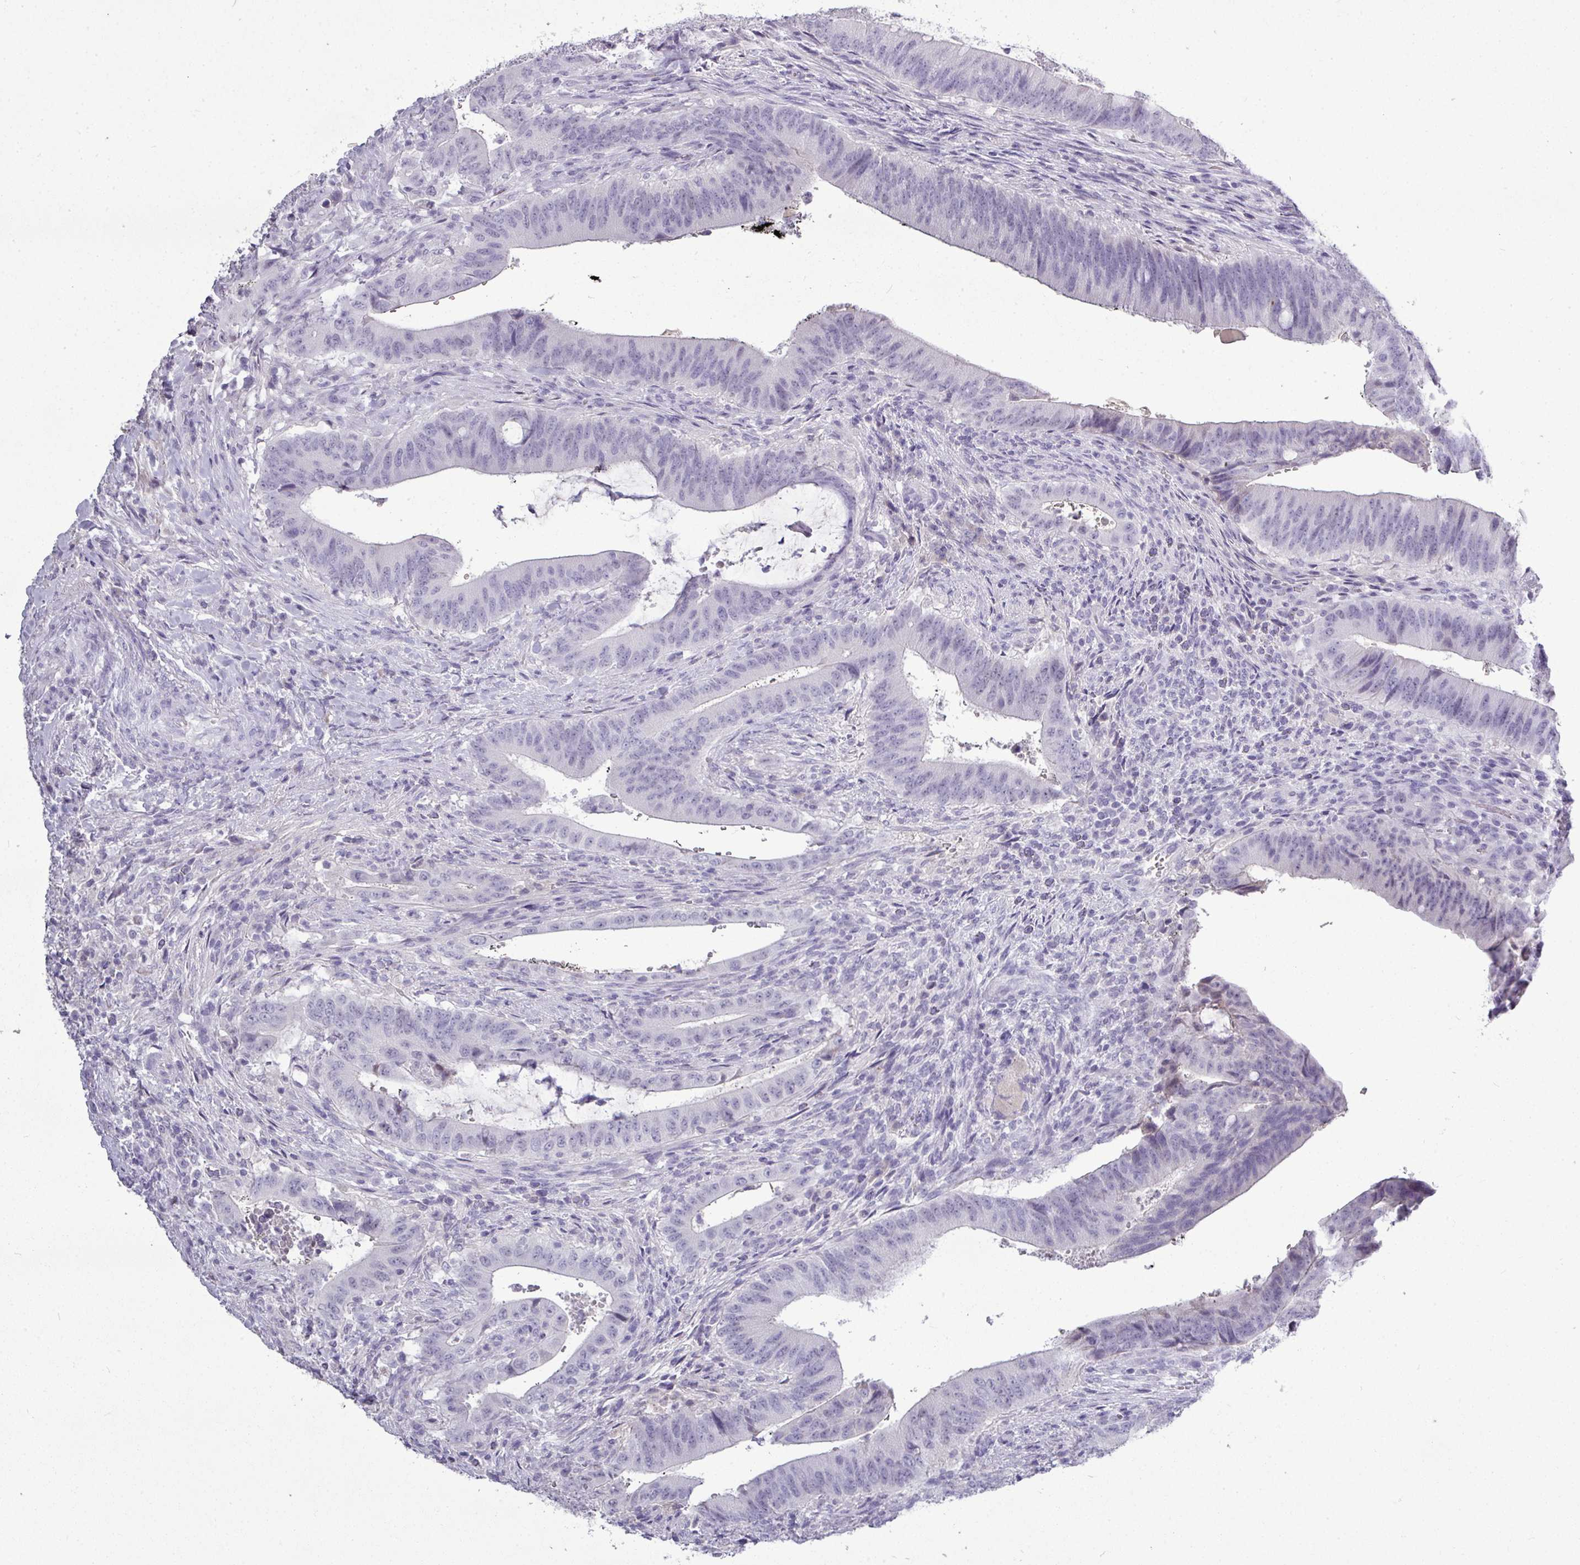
{"staining": {"intensity": "negative", "quantity": "none", "location": "none"}, "tissue": "colorectal cancer", "cell_type": "Tumor cells", "image_type": "cancer", "snomed": [{"axis": "morphology", "description": "Adenocarcinoma, NOS"}, {"axis": "topography", "description": "Colon"}], "caption": "This is an immunohistochemistry histopathology image of colorectal adenocarcinoma. There is no staining in tumor cells.", "gene": "TMEM91", "patient": {"sex": "female", "age": 43}}